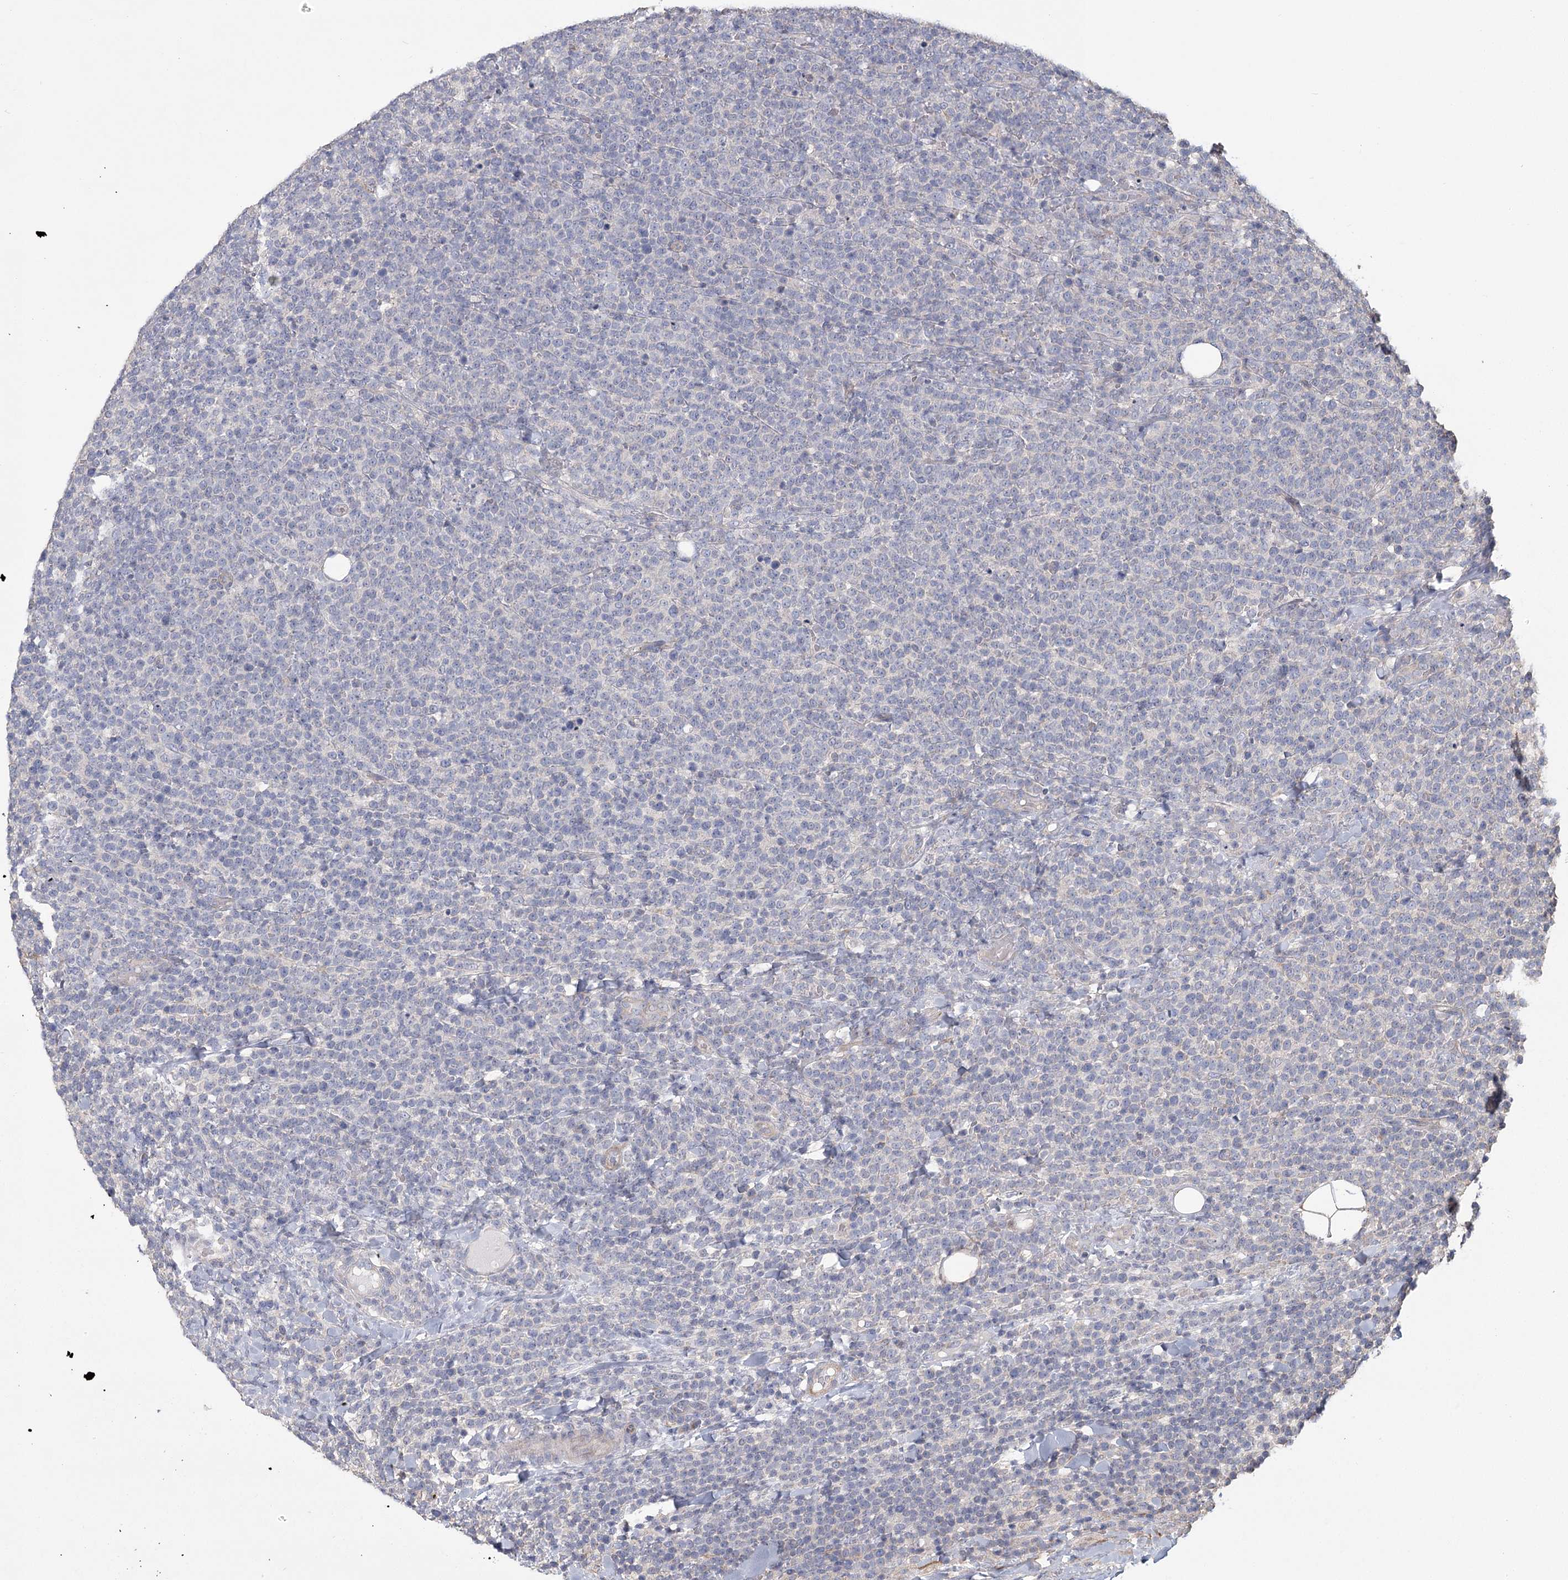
{"staining": {"intensity": "negative", "quantity": "none", "location": "none"}, "tissue": "lymphoma", "cell_type": "Tumor cells", "image_type": "cancer", "snomed": [{"axis": "morphology", "description": "Malignant lymphoma, non-Hodgkin's type, High grade"}, {"axis": "topography", "description": "Lymph node"}], "caption": "There is no significant staining in tumor cells of lymphoma.", "gene": "CNTLN", "patient": {"sex": "male", "age": 61}}